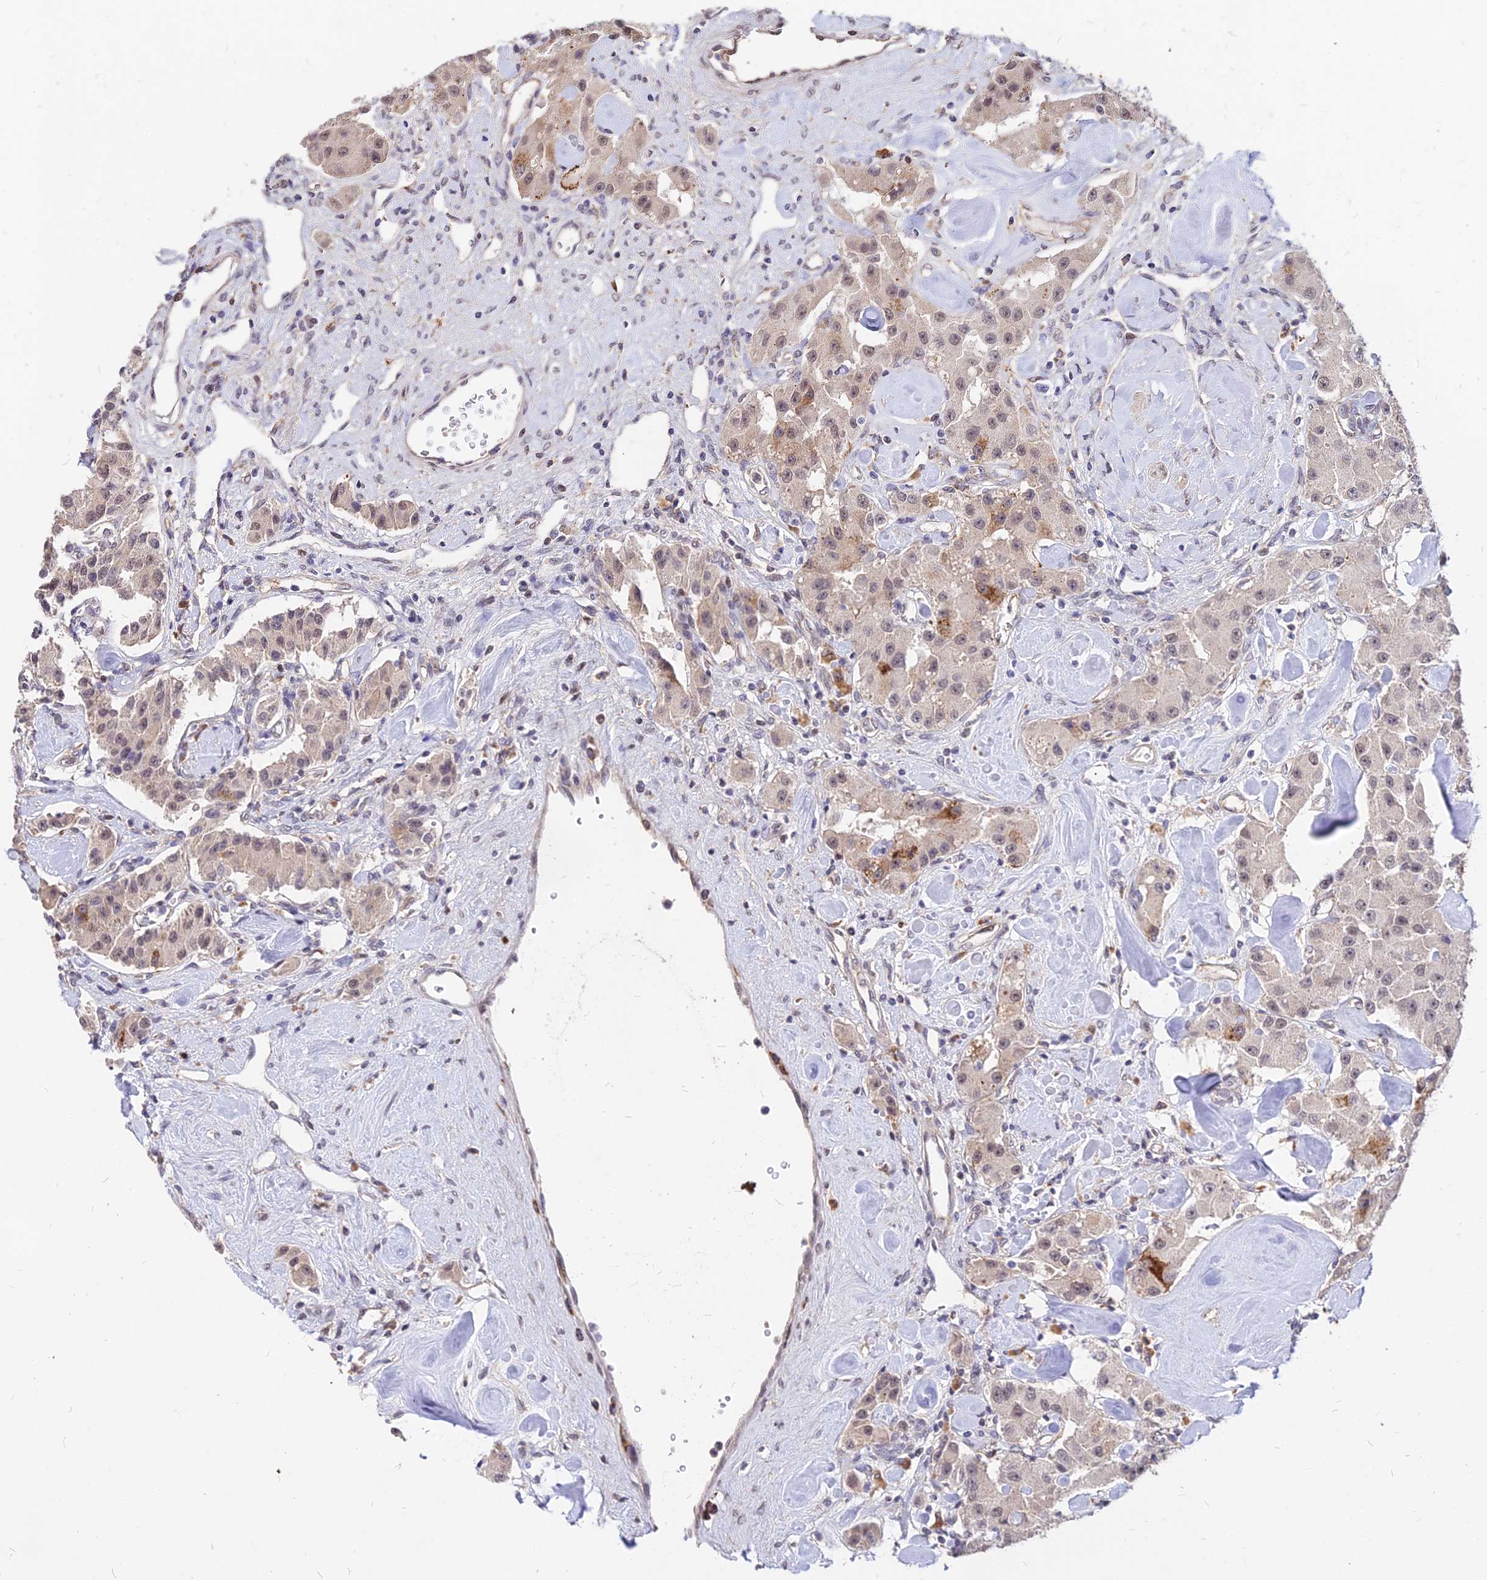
{"staining": {"intensity": "moderate", "quantity": "<25%", "location": "cytoplasmic/membranous,nuclear"}, "tissue": "carcinoid", "cell_type": "Tumor cells", "image_type": "cancer", "snomed": [{"axis": "morphology", "description": "Carcinoid, malignant, NOS"}, {"axis": "topography", "description": "Pancreas"}], "caption": "The histopathology image demonstrates a brown stain indicating the presence of a protein in the cytoplasmic/membranous and nuclear of tumor cells in carcinoid (malignant).", "gene": "C11orf68", "patient": {"sex": "male", "age": 41}}